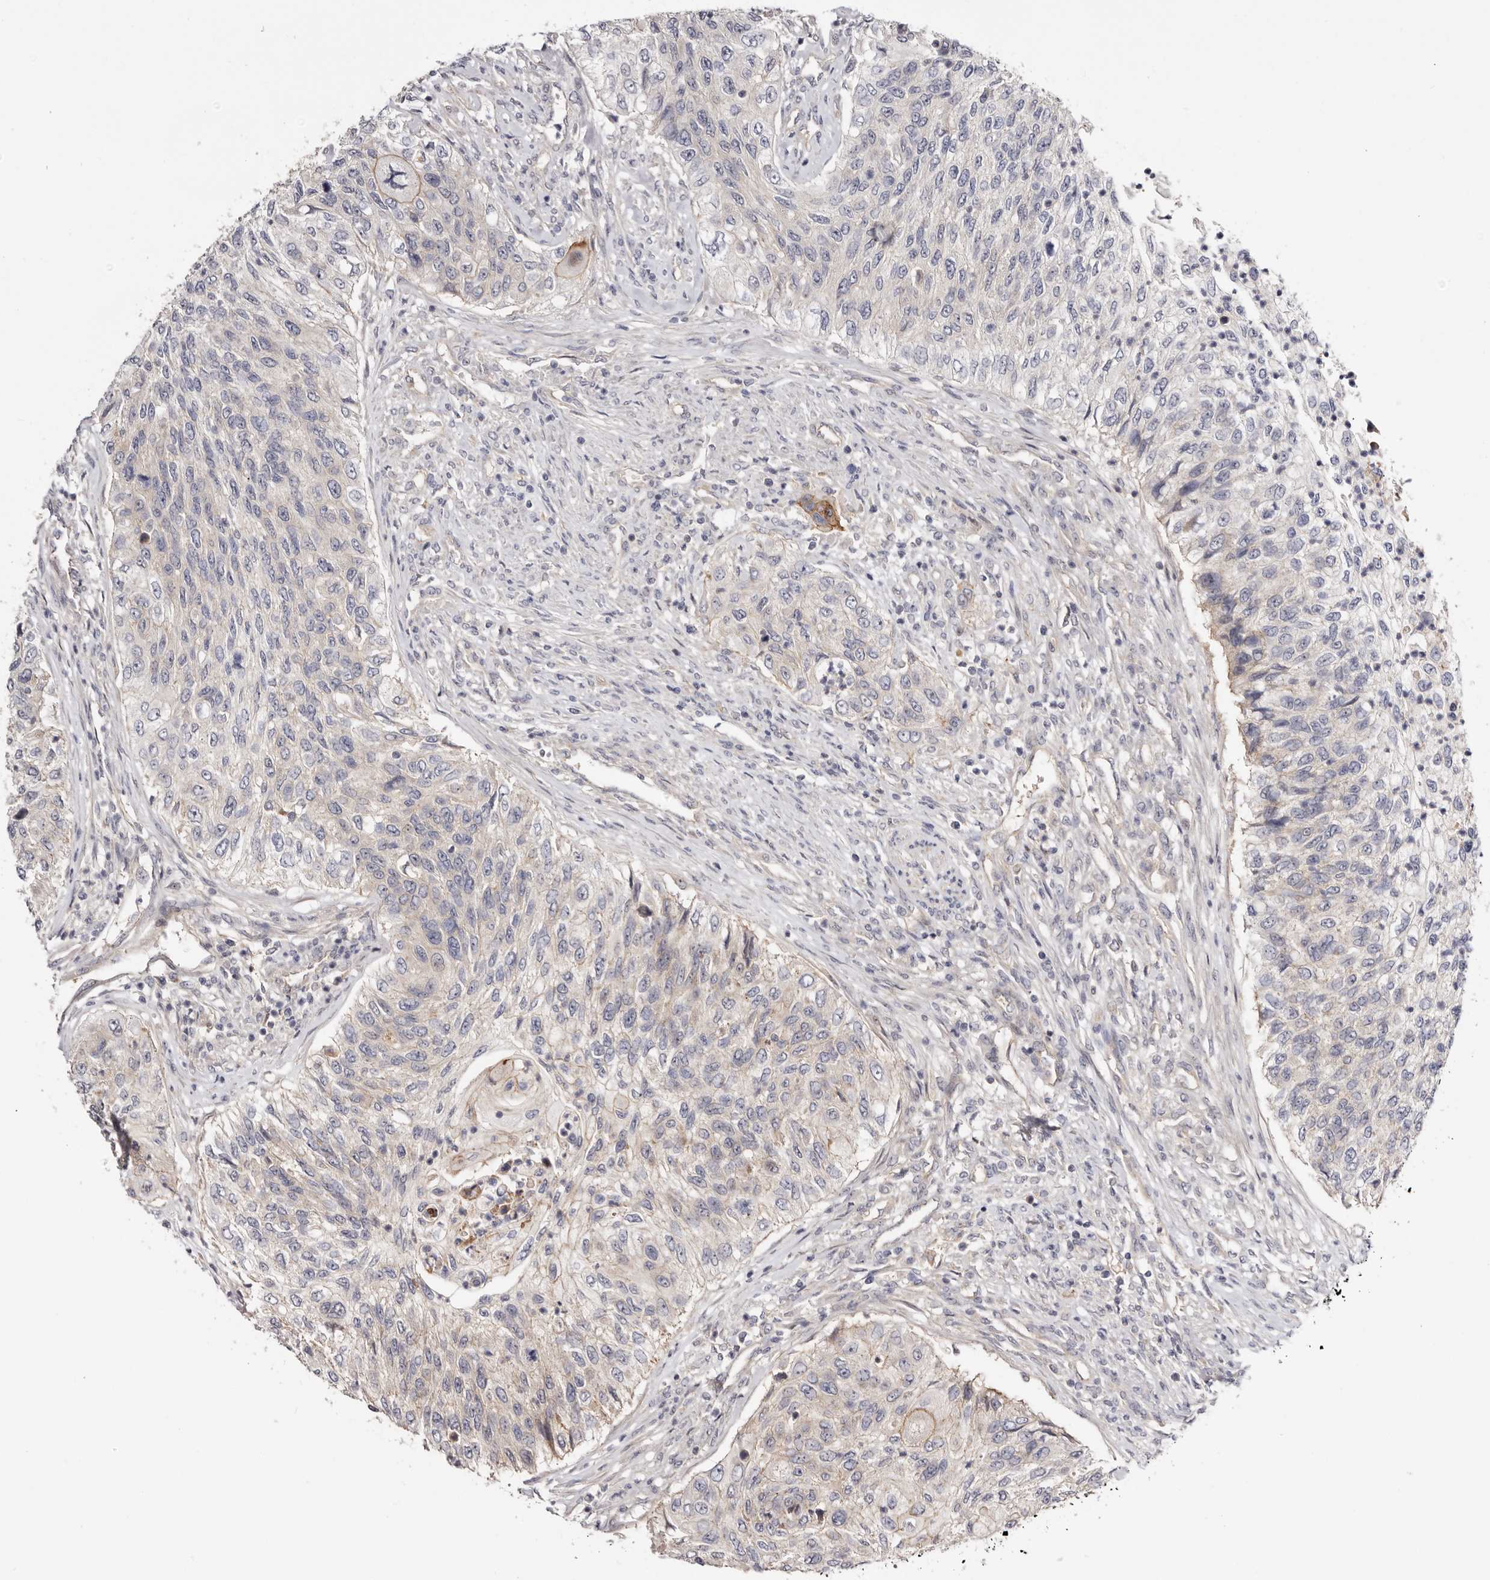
{"staining": {"intensity": "negative", "quantity": "none", "location": "none"}, "tissue": "urothelial cancer", "cell_type": "Tumor cells", "image_type": "cancer", "snomed": [{"axis": "morphology", "description": "Urothelial carcinoma, High grade"}, {"axis": "topography", "description": "Urinary bladder"}], "caption": "Immunohistochemical staining of urothelial cancer displays no significant staining in tumor cells.", "gene": "PANK4", "patient": {"sex": "female", "age": 60}}